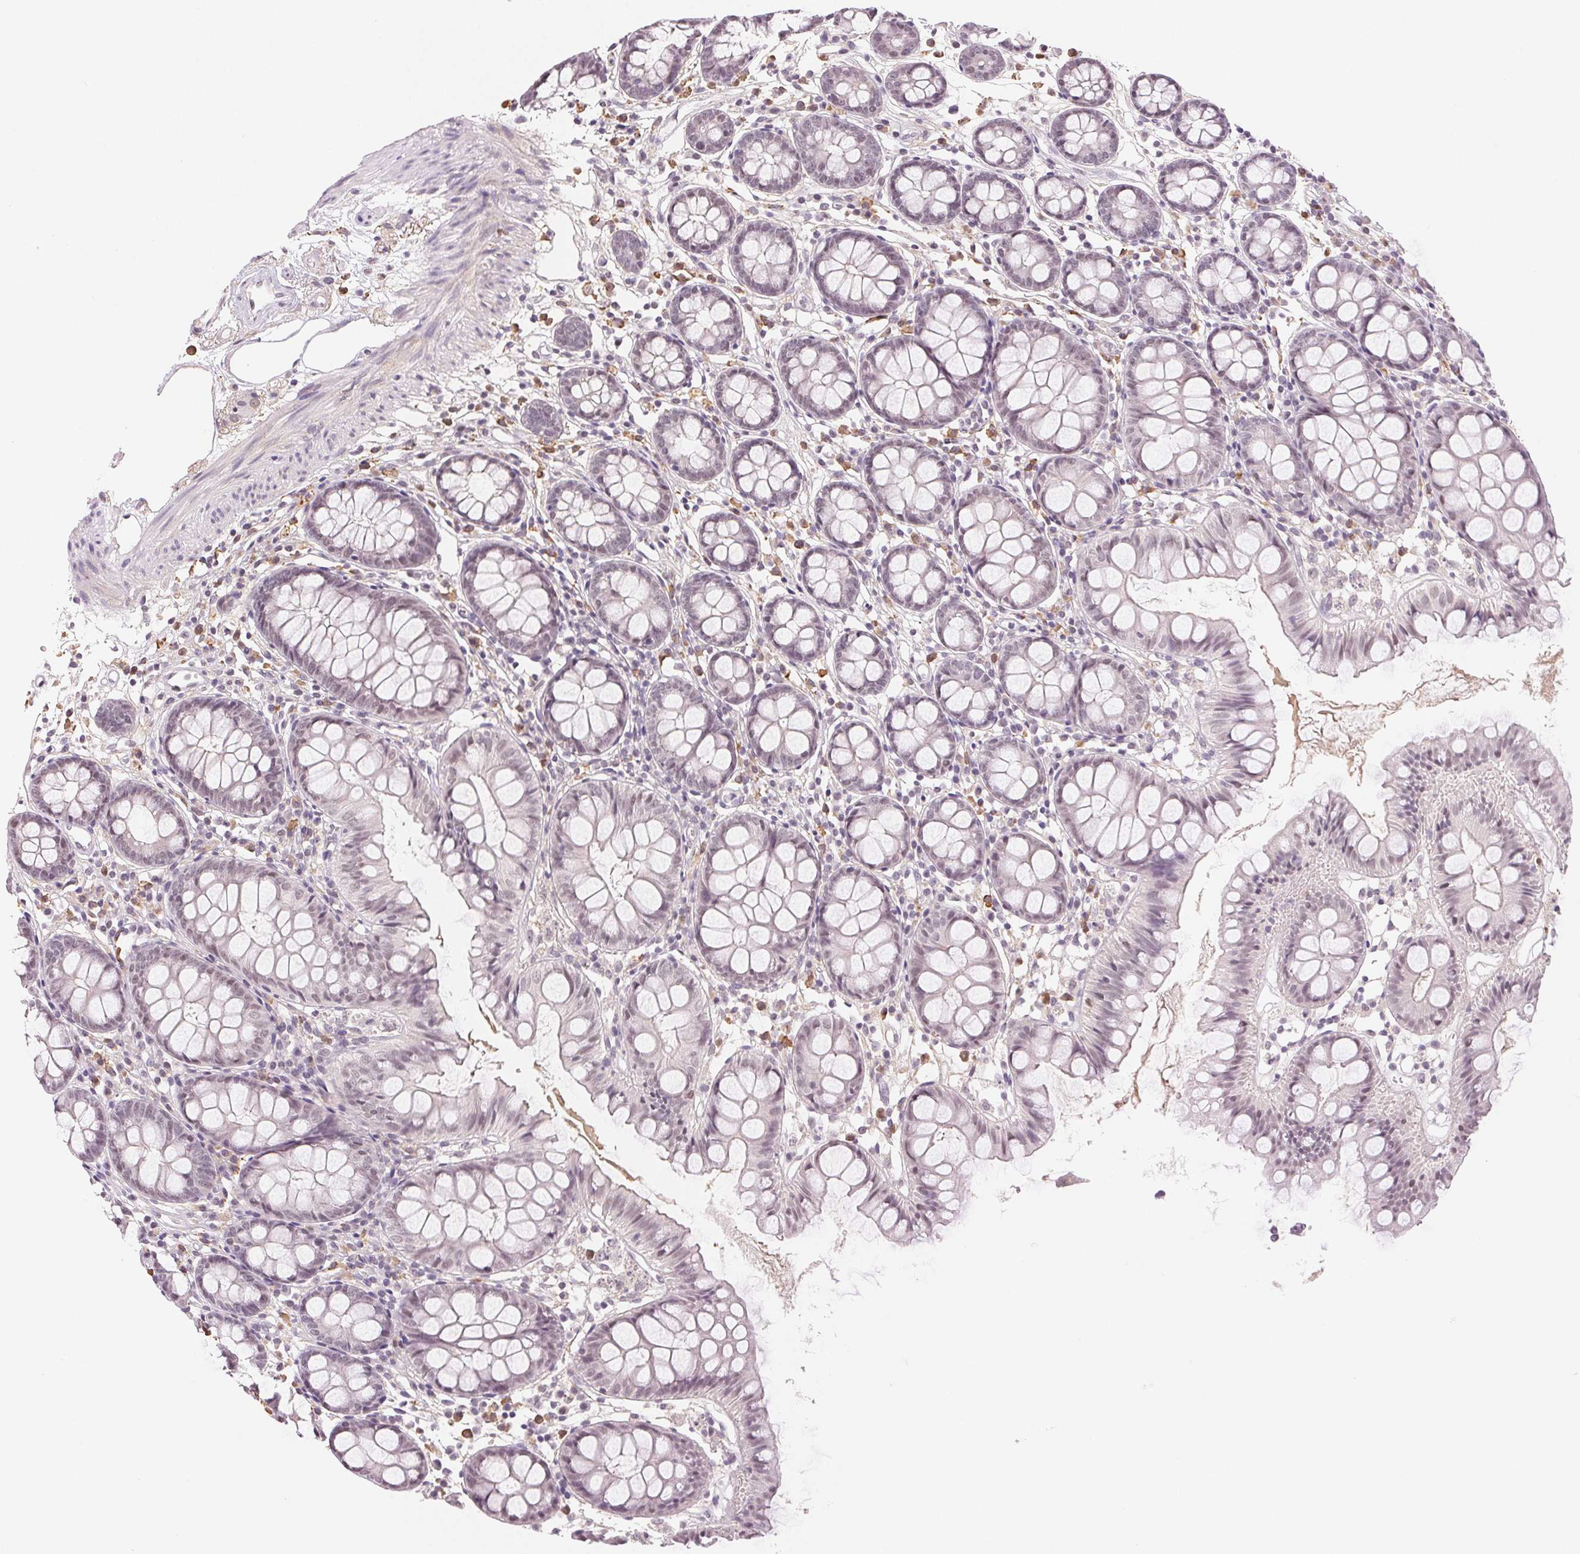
{"staining": {"intensity": "negative", "quantity": "none", "location": "none"}, "tissue": "colon", "cell_type": "Endothelial cells", "image_type": "normal", "snomed": [{"axis": "morphology", "description": "Normal tissue, NOS"}, {"axis": "topography", "description": "Colon"}], "caption": "Normal colon was stained to show a protein in brown. There is no significant staining in endothelial cells.", "gene": "FNDC4", "patient": {"sex": "female", "age": 84}}